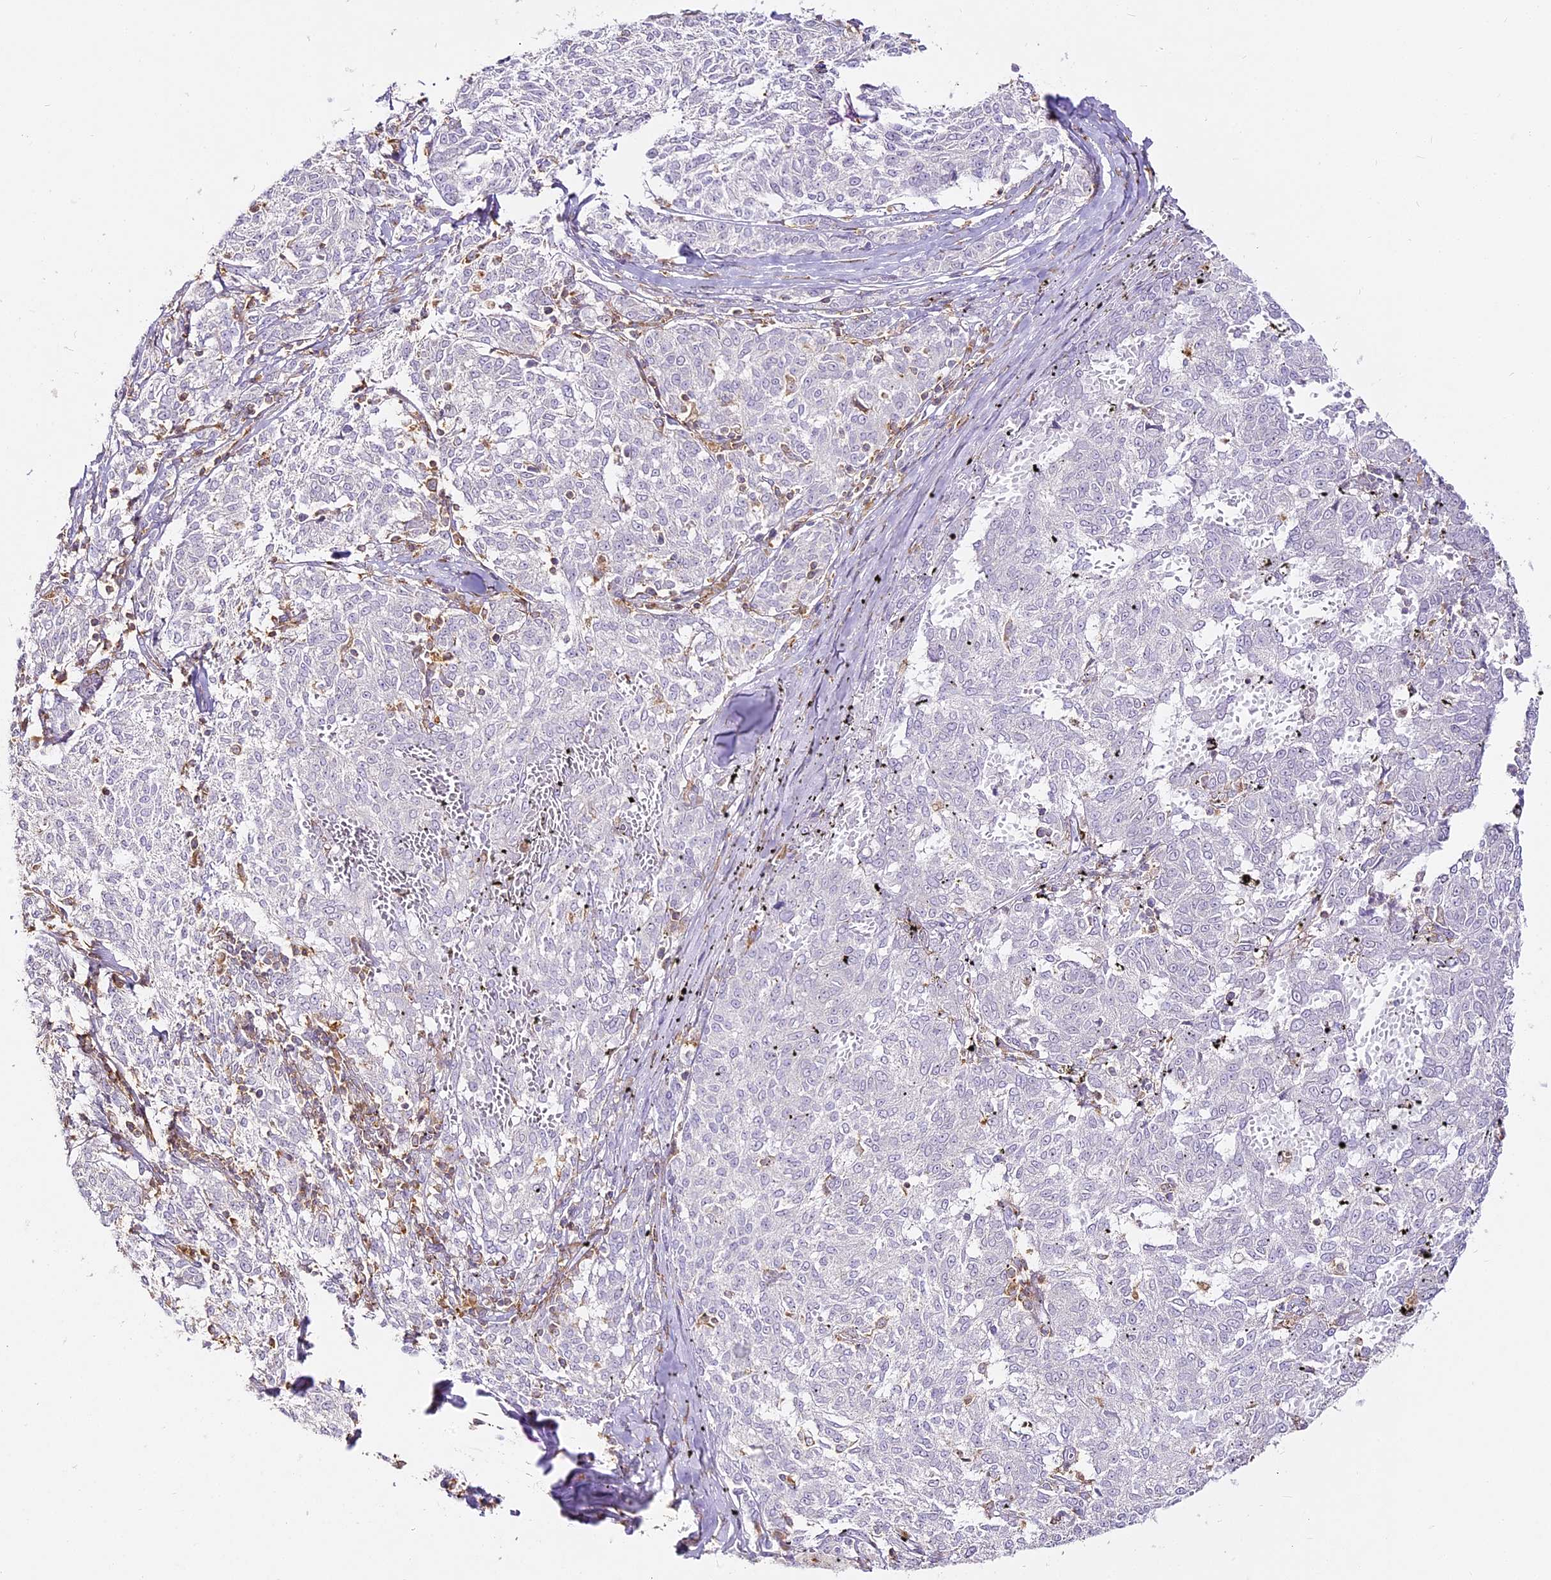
{"staining": {"intensity": "negative", "quantity": "none", "location": "none"}, "tissue": "melanoma", "cell_type": "Tumor cells", "image_type": "cancer", "snomed": [{"axis": "morphology", "description": "Malignant melanoma, NOS"}, {"axis": "topography", "description": "Skin"}], "caption": "DAB immunohistochemical staining of human malignant melanoma shows no significant positivity in tumor cells.", "gene": "DOCK2", "patient": {"sex": "female", "age": 72}}